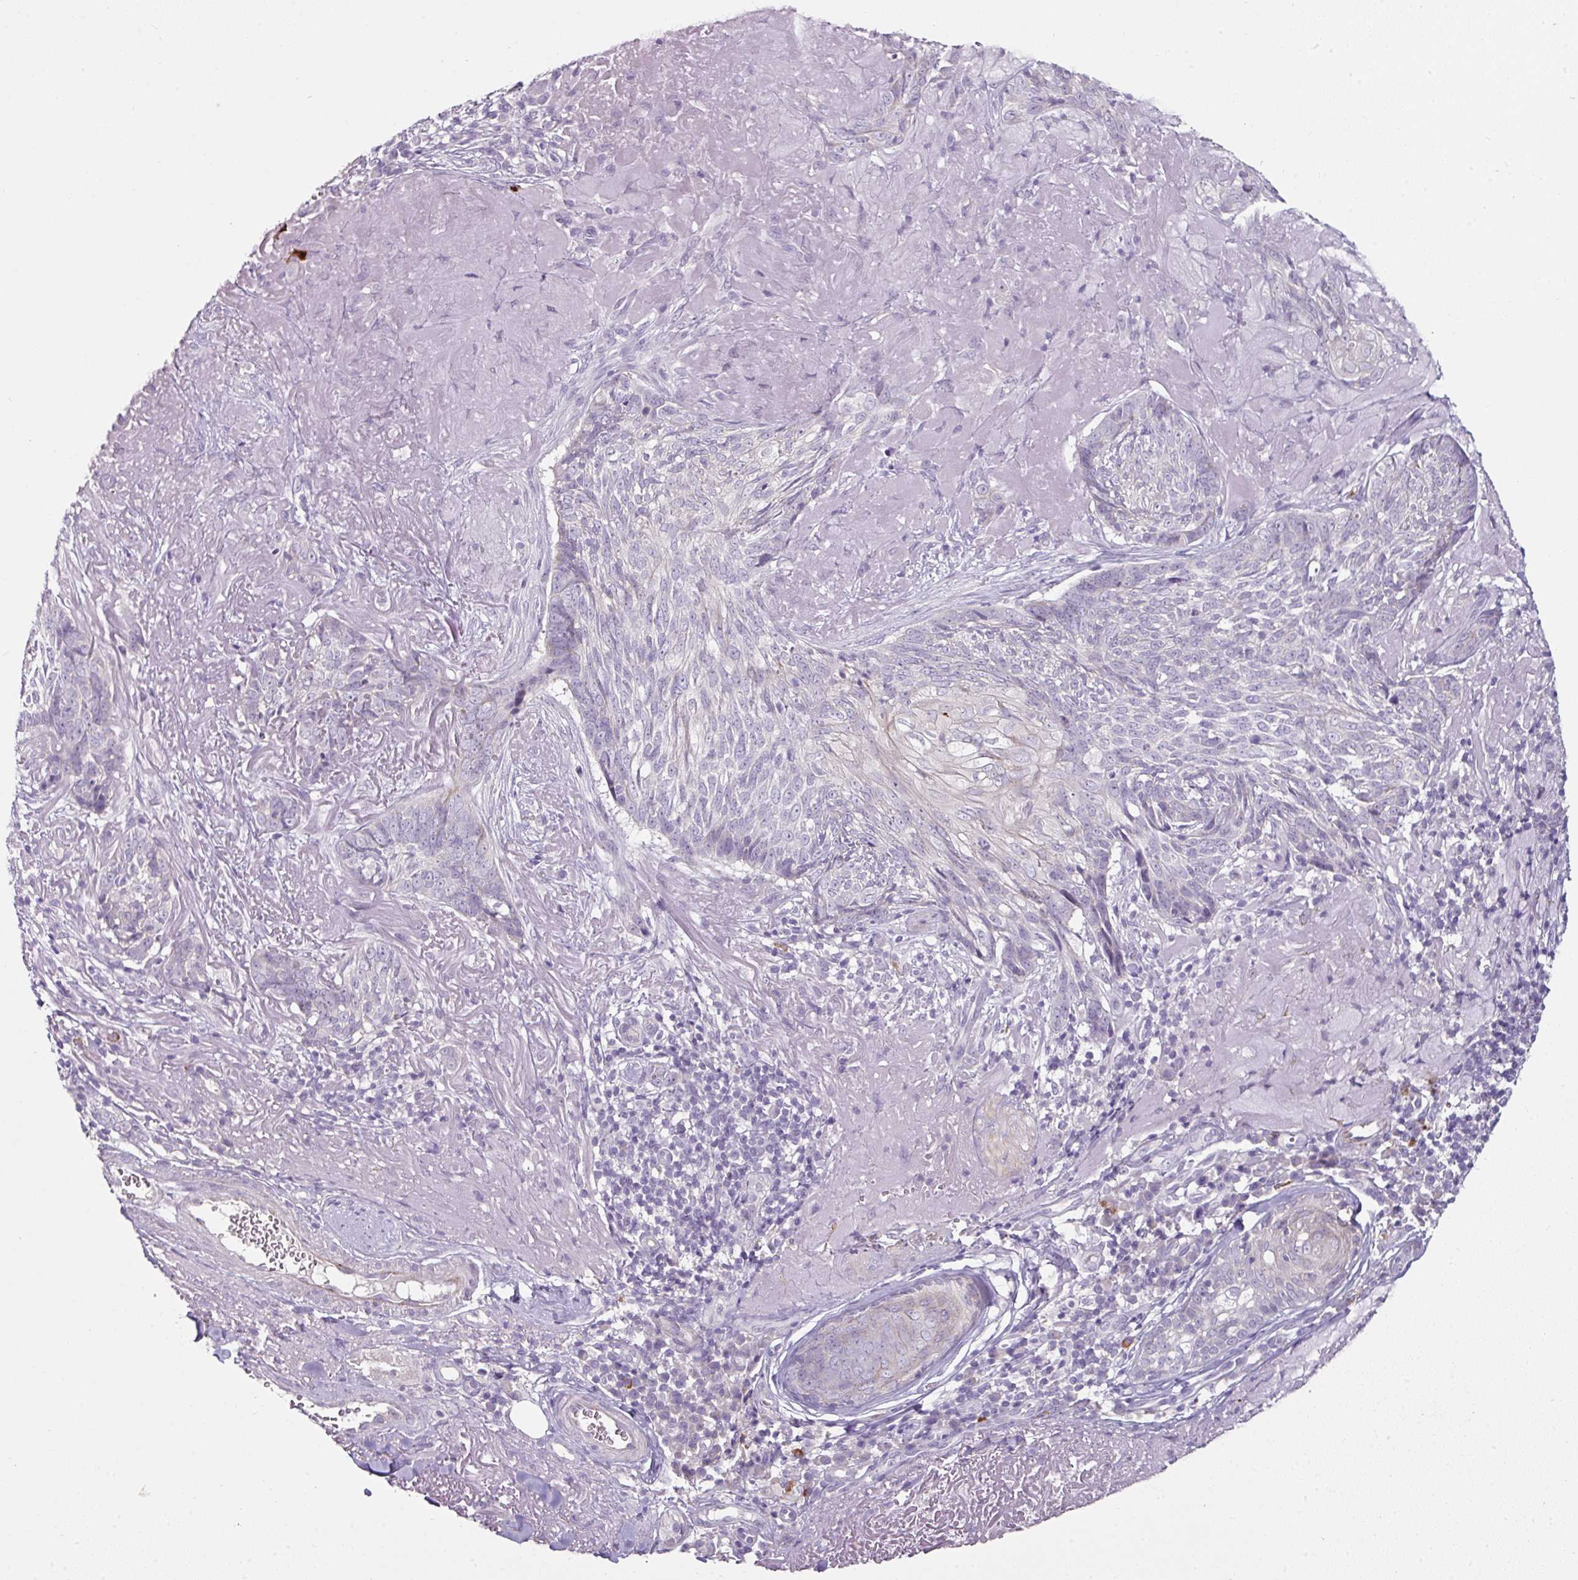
{"staining": {"intensity": "negative", "quantity": "none", "location": "none"}, "tissue": "skin cancer", "cell_type": "Tumor cells", "image_type": "cancer", "snomed": [{"axis": "morphology", "description": "Basal cell carcinoma"}, {"axis": "topography", "description": "Skin"}, {"axis": "topography", "description": "Skin of face"}], "caption": "A micrograph of human skin basal cell carcinoma is negative for staining in tumor cells.", "gene": "FHAD1", "patient": {"sex": "female", "age": 95}}